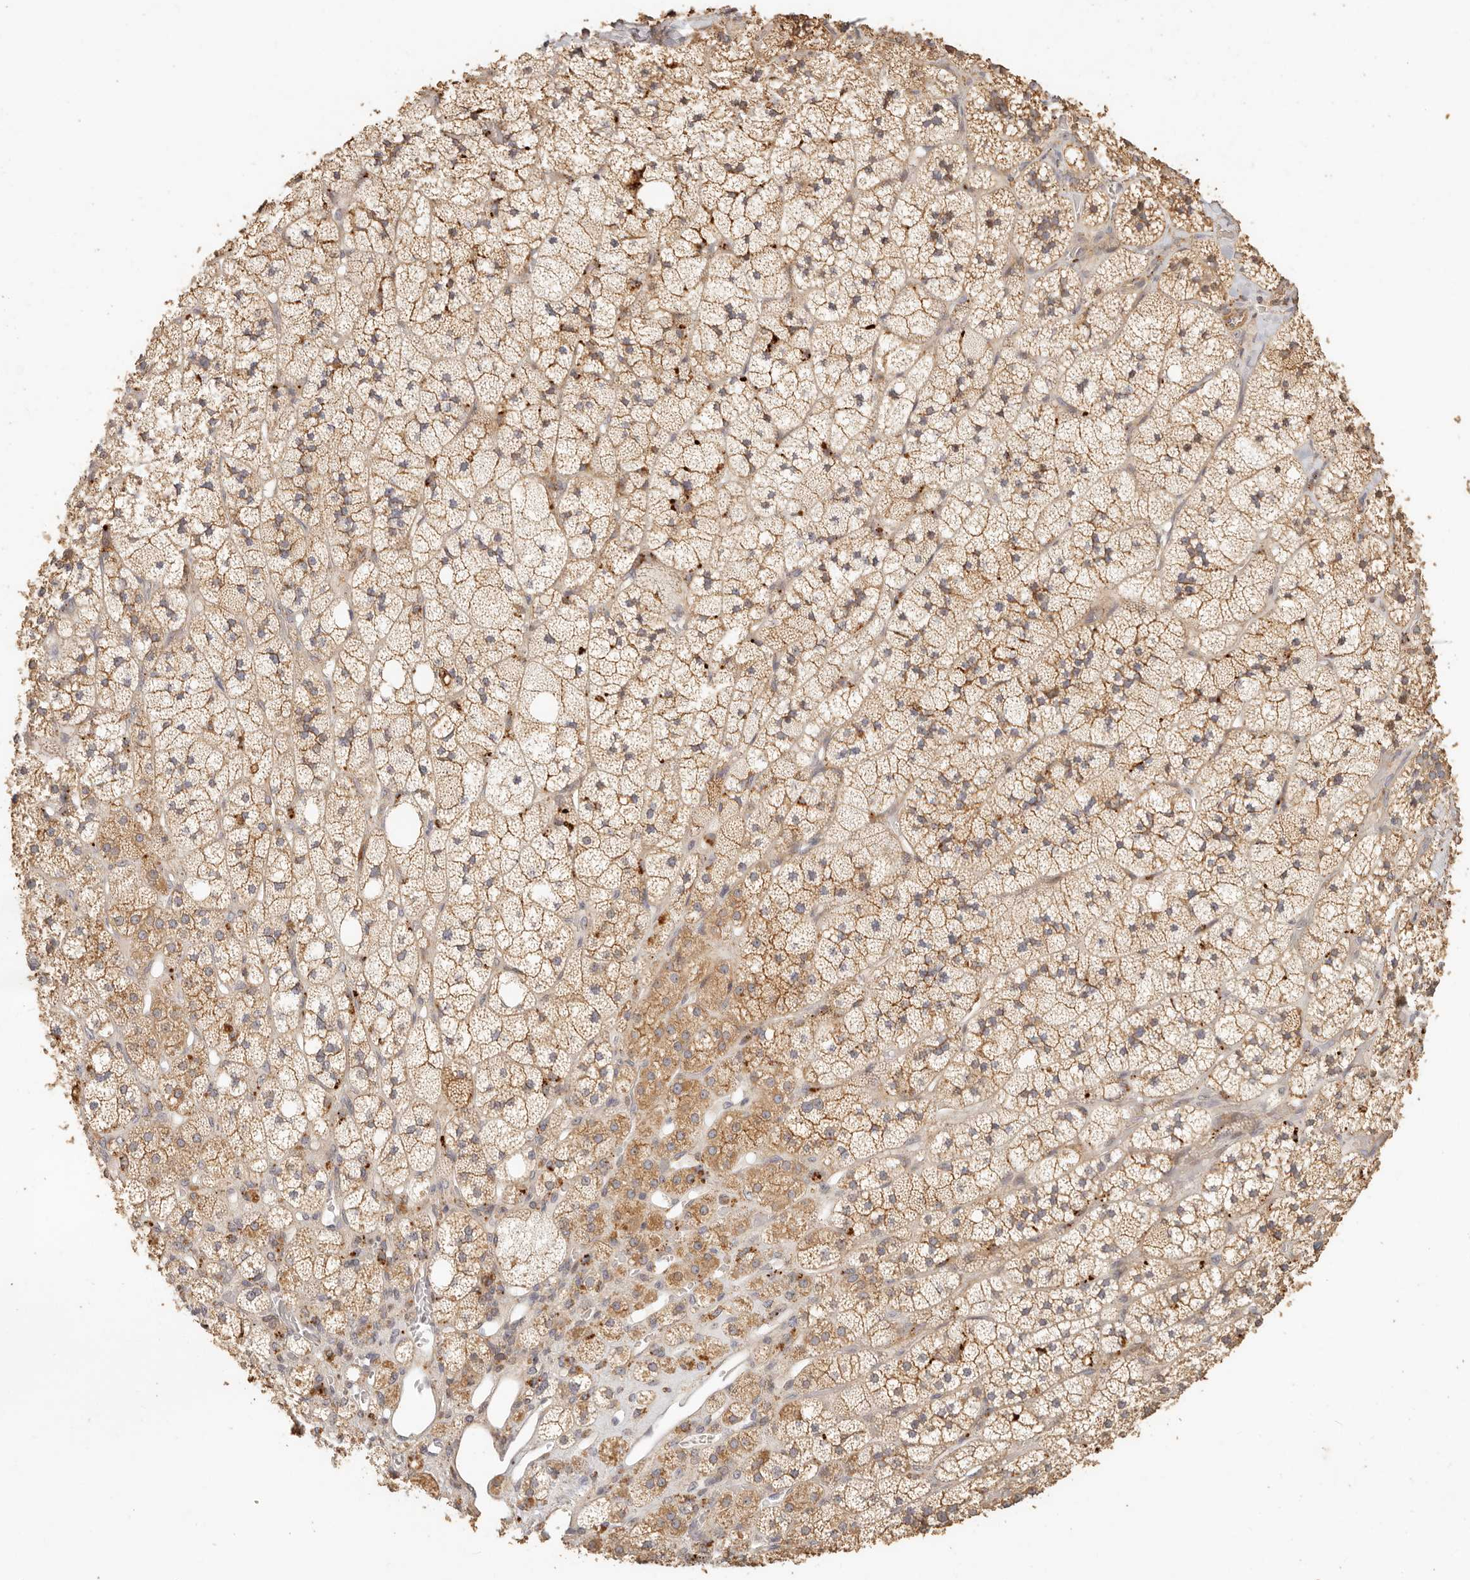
{"staining": {"intensity": "moderate", "quantity": ">75%", "location": "cytoplasmic/membranous"}, "tissue": "adrenal gland", "cell_type": "Glandular cells", "image_type": "normal", "snomed": [{"axis": "morphology", "description": "Normal tissue, NOS"}, {"axis": "topography", "description": "Adrenal gland"}], "caption": "Brown immunohistochemical staining in unremarkable human adrenal gland exhibits moderate cytoplasmic/membranous expression in approximately >75% of glandular cells.", "gene": "PTPN22", "patient": {"sex": "male", "age": 61}}